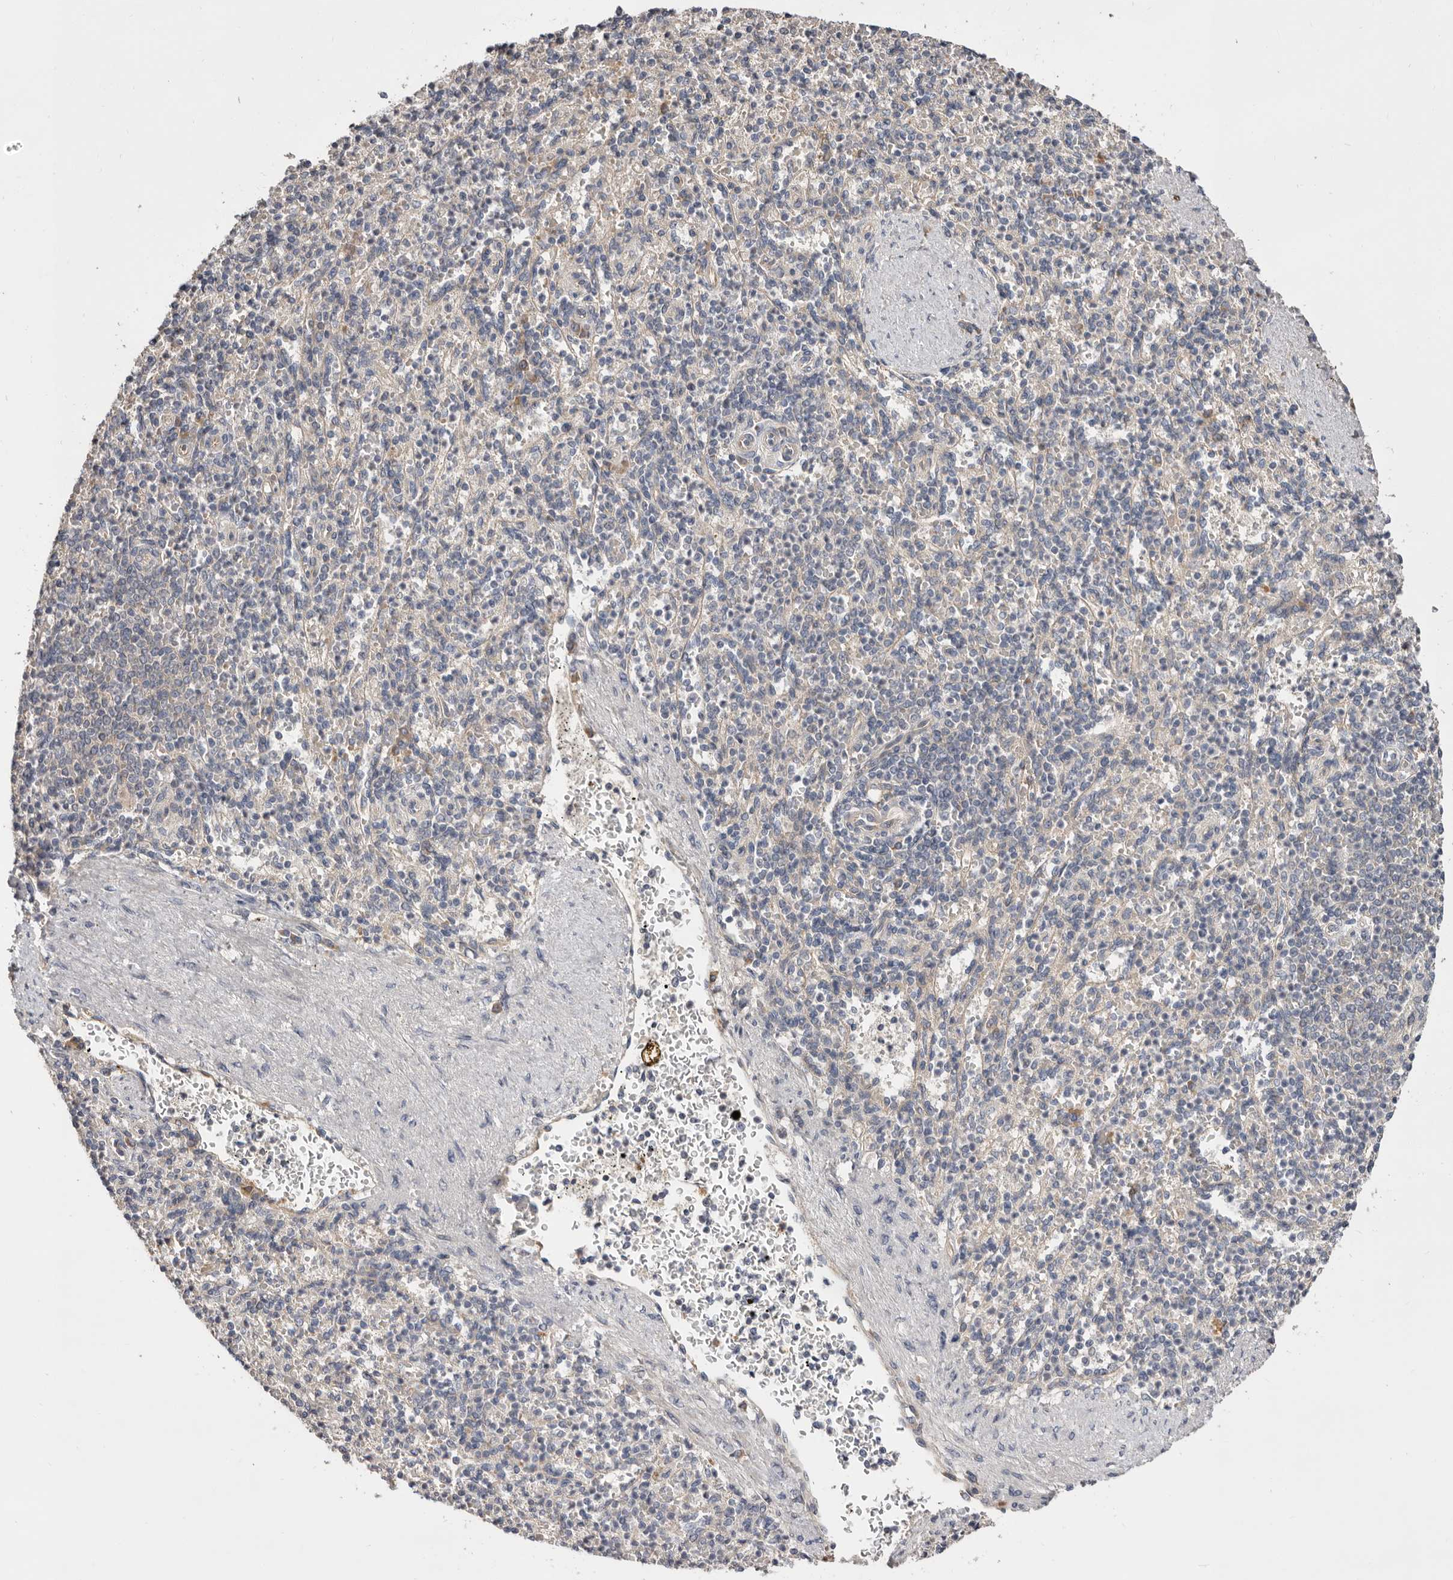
{"staining": {"intensity": "negative", "quantity": "none", "location": "none"}, "tissue": "spleen", "cell_type": "Cells in red pulp", "image_type": "normal", "snomed": [{"axis": "morphology", "description": "Normal tissue, NOS"}, {"axis": "topography", "description": "Spleen"}], "caption": "Spleen stained for a protein using immunohistochemistry (IHC) shows no expression cells in red pulp.", "gene": "DOP1A", "patient": {"sex": "female", "age": 74}}